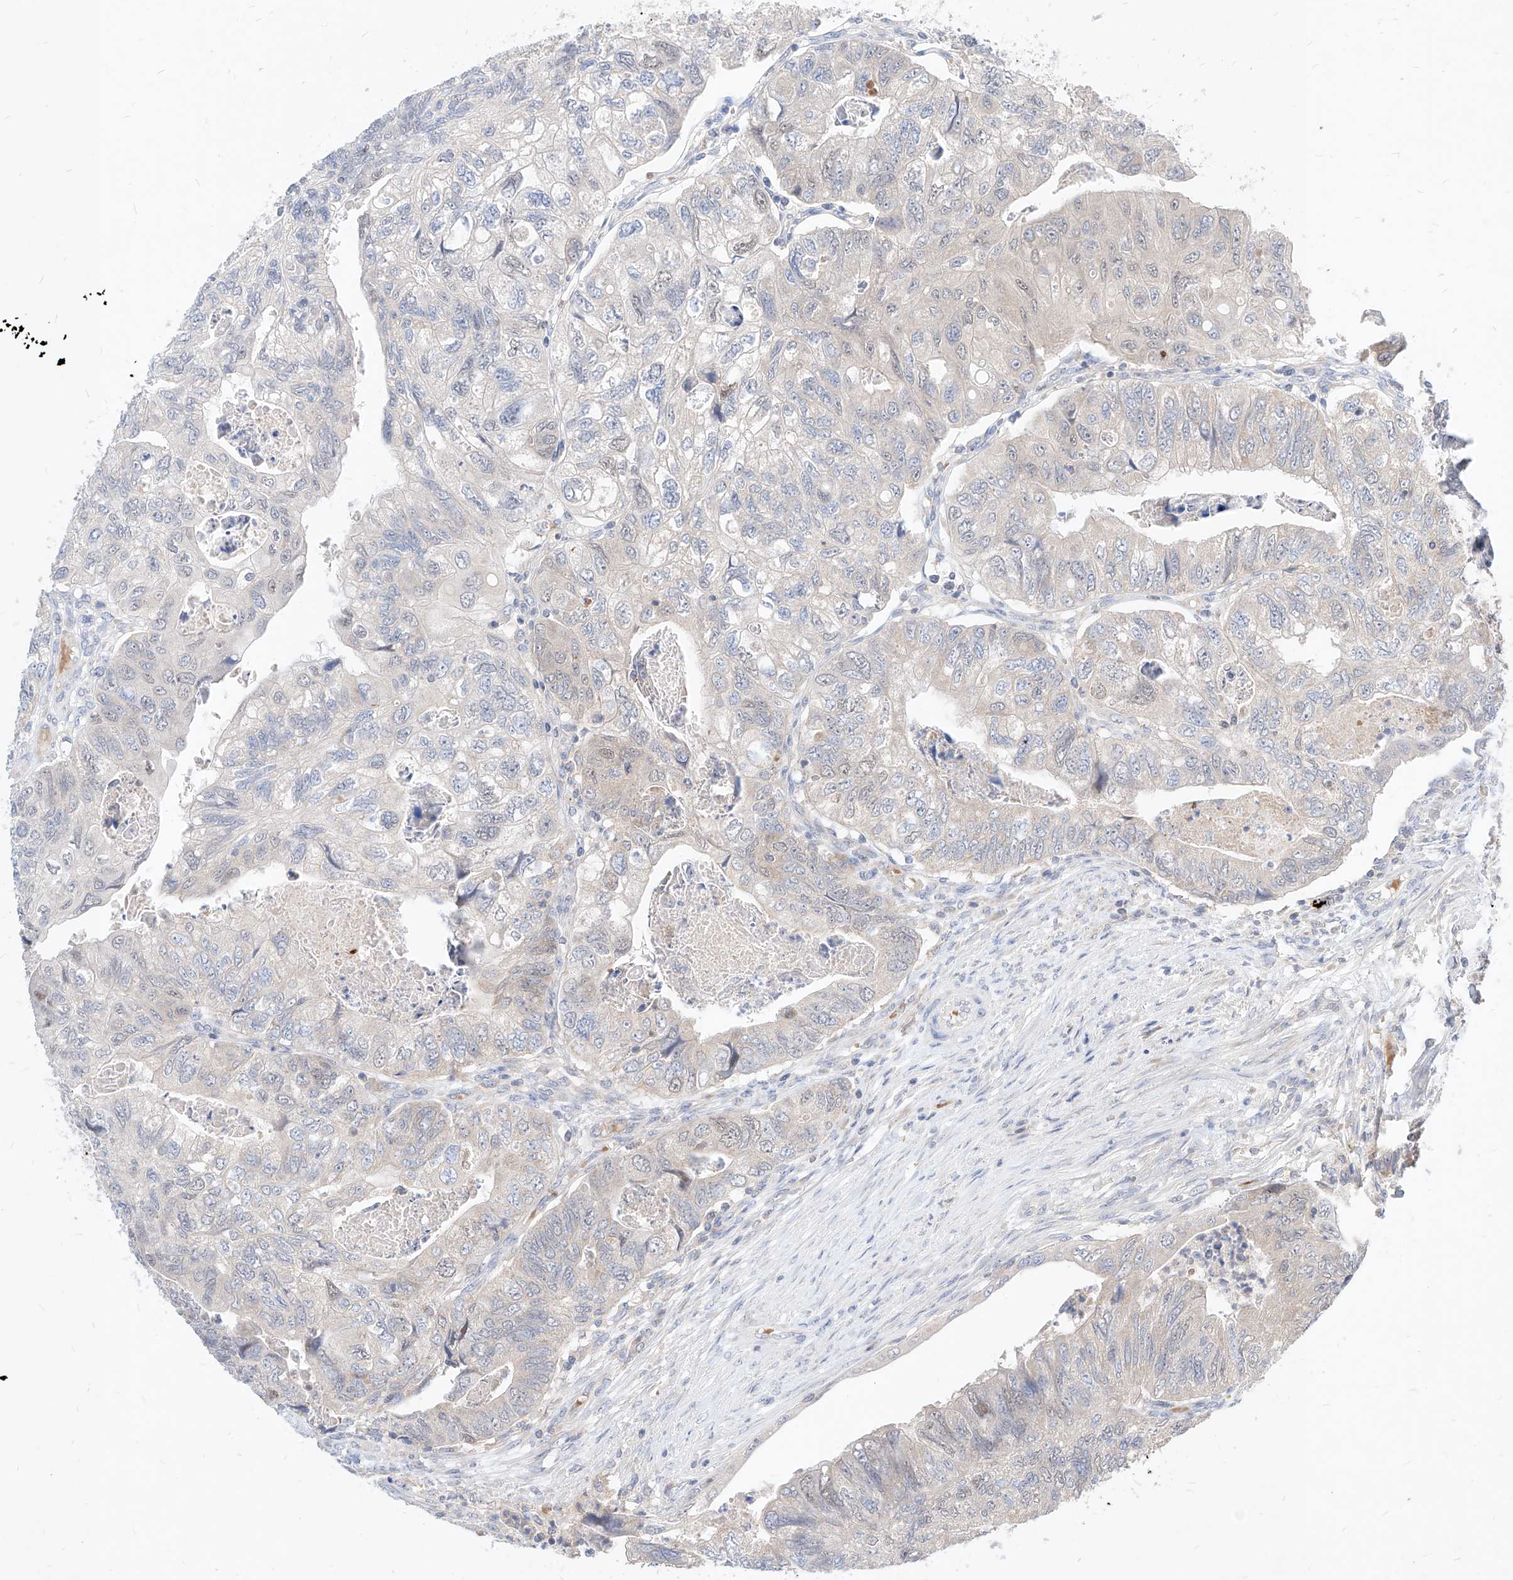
{"staining": {"intensity": "negative", "quantity": "none", "location": "none"}, "tissue": "colorectal cancer", "cell_type": "Tumor cells", "image_type": "cancer", "snomed": [{"axis": "morphology", "description": "Adenocarcinoma, NOS"}, {"axis": "topography", "description": "Rectum"}], "caption": "Immunohistochemistry (IHC) of colorectal cancer demonstrates no expression in tumor cells.", "gene": "TSNAX", "patient": {"sex": "male", "age": 63}}